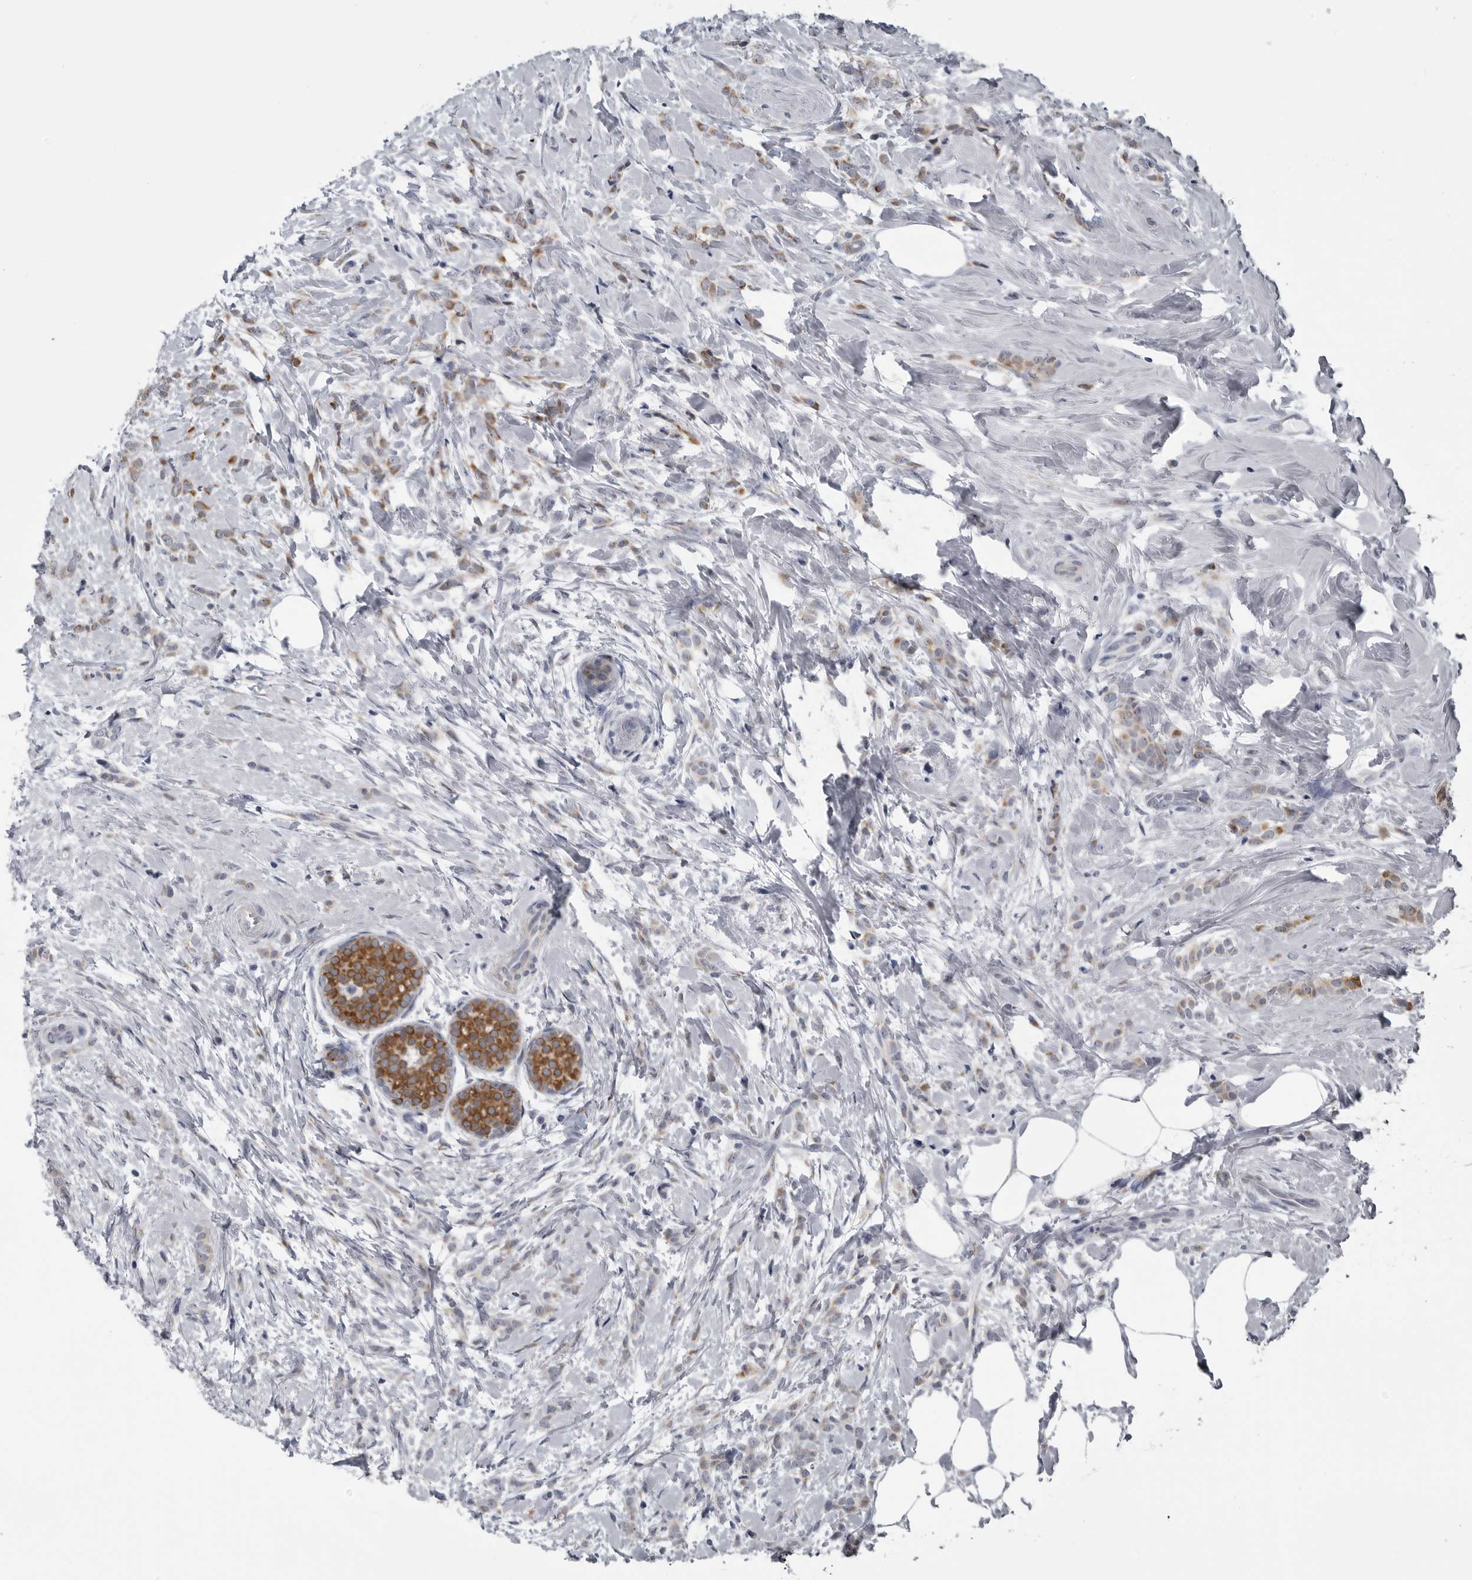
{"staining": {"intensity": "weak", "quantity": "25%-75%", "location": "cytoplasmic/membranous"}, "tissue": "breast cancer", "cell_type": "Tumor cells", "image_type": "cancer", "snomed": [{"axis": "morphology", "description": "Lobular carcinoma, in situ"}, {"axis": "morphology", "description": "Lobular carcinoma"}, {"axis": "topography", "description": "Breast"}], "caption": "Tumor cells exhibit low levels of weak cytoplasmic/membranous staining in about 25%-75% of cells in breast lobular carcinoma in situ.", "gene": "MYOC", "patient": {"sex": "female", "age": 41}}